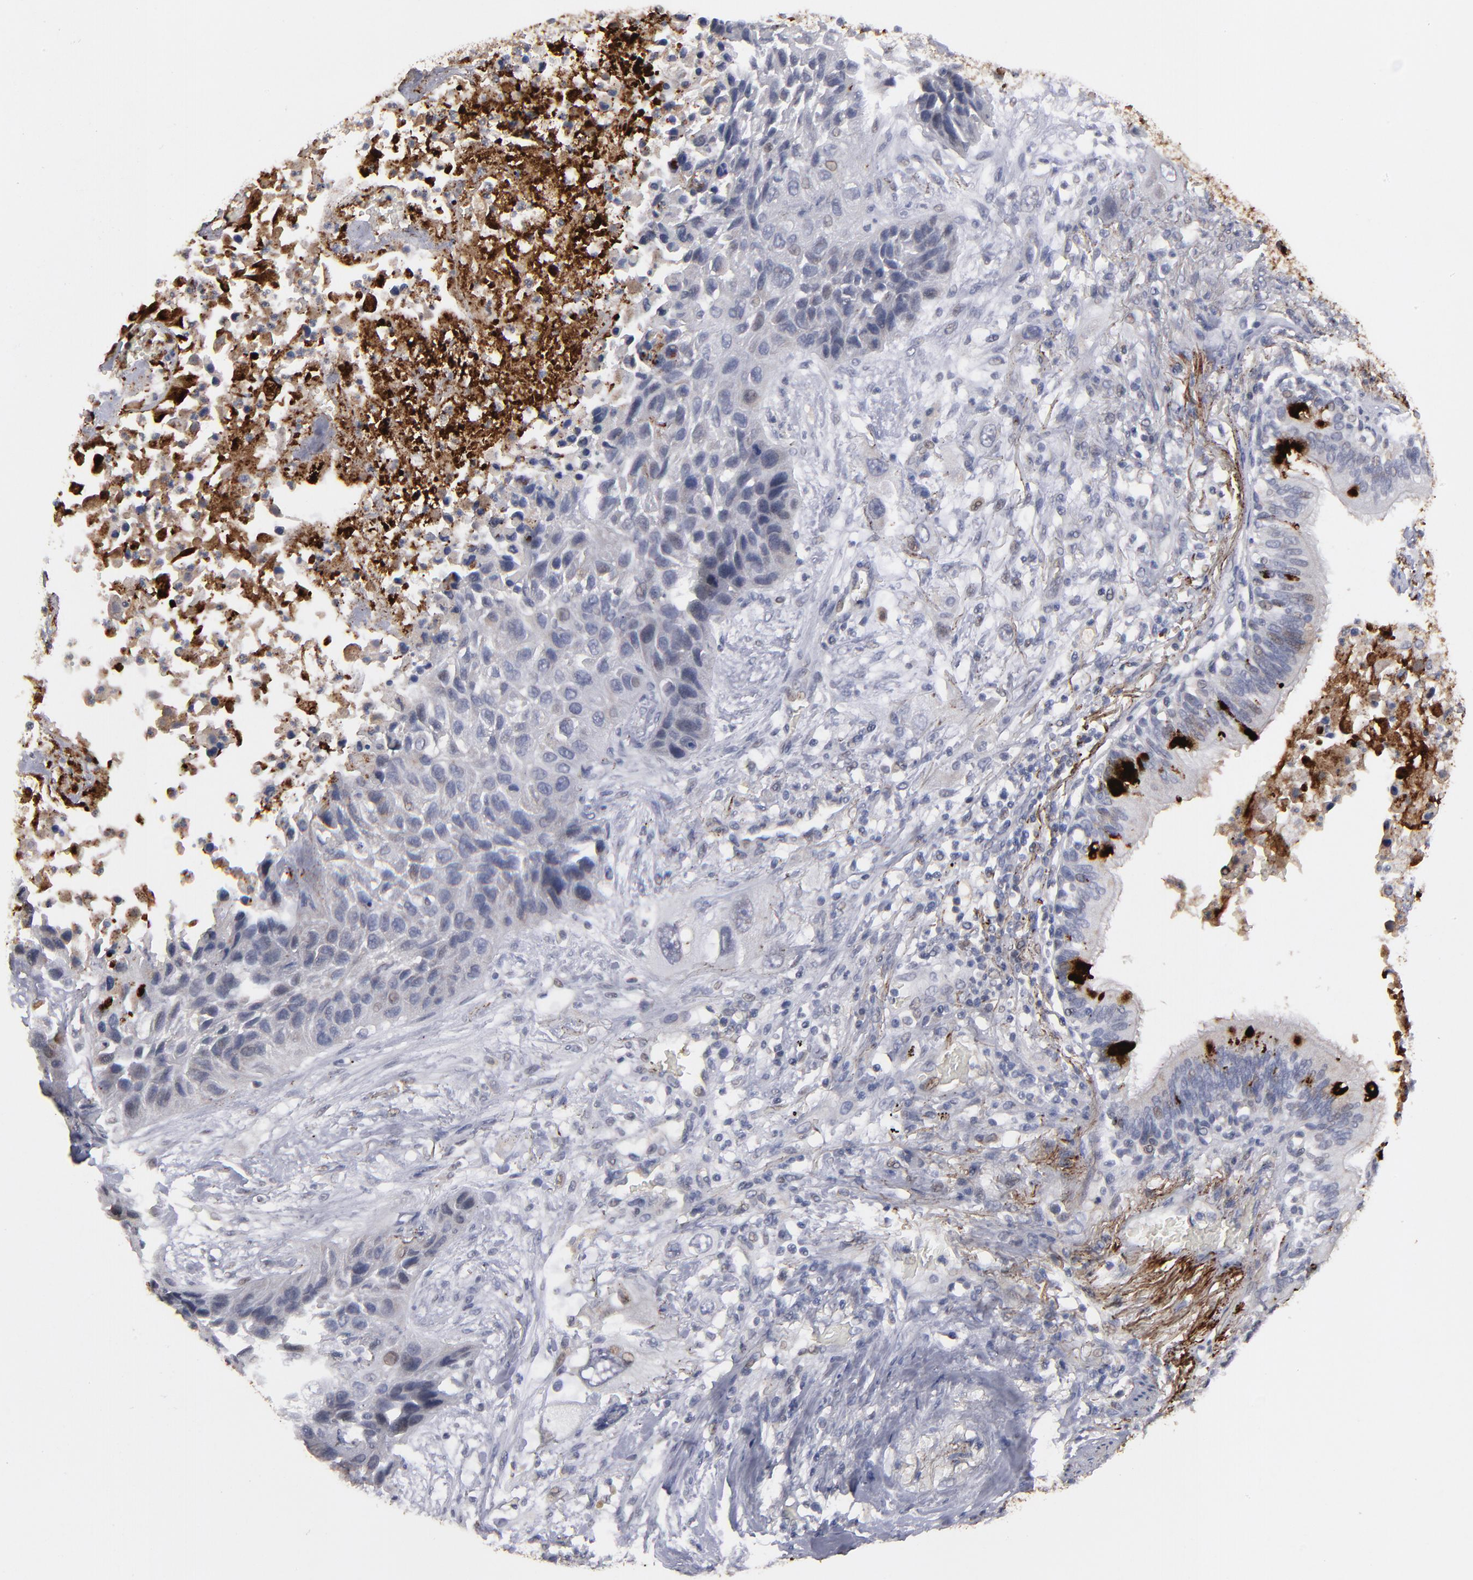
{"staining": {"intensity": "weak", "quantity": "<25%", "location": "cytoplasmic/membranous"}, "tissue": "lung cancer", "cell_type": "Tumor cells", "image_type": "cancer", "snomed": [{"axis": "morphology", "description": "Squamous cell carcinoma, NOS"}, {"axis": "topography", "description": "Lung"}], "caption": "The immunohistochemistry image has no significant staining in tumor cells of lung cancer tissue.", "gene": "GPM6B", "patient": {"sex": "female", "age": 76}}